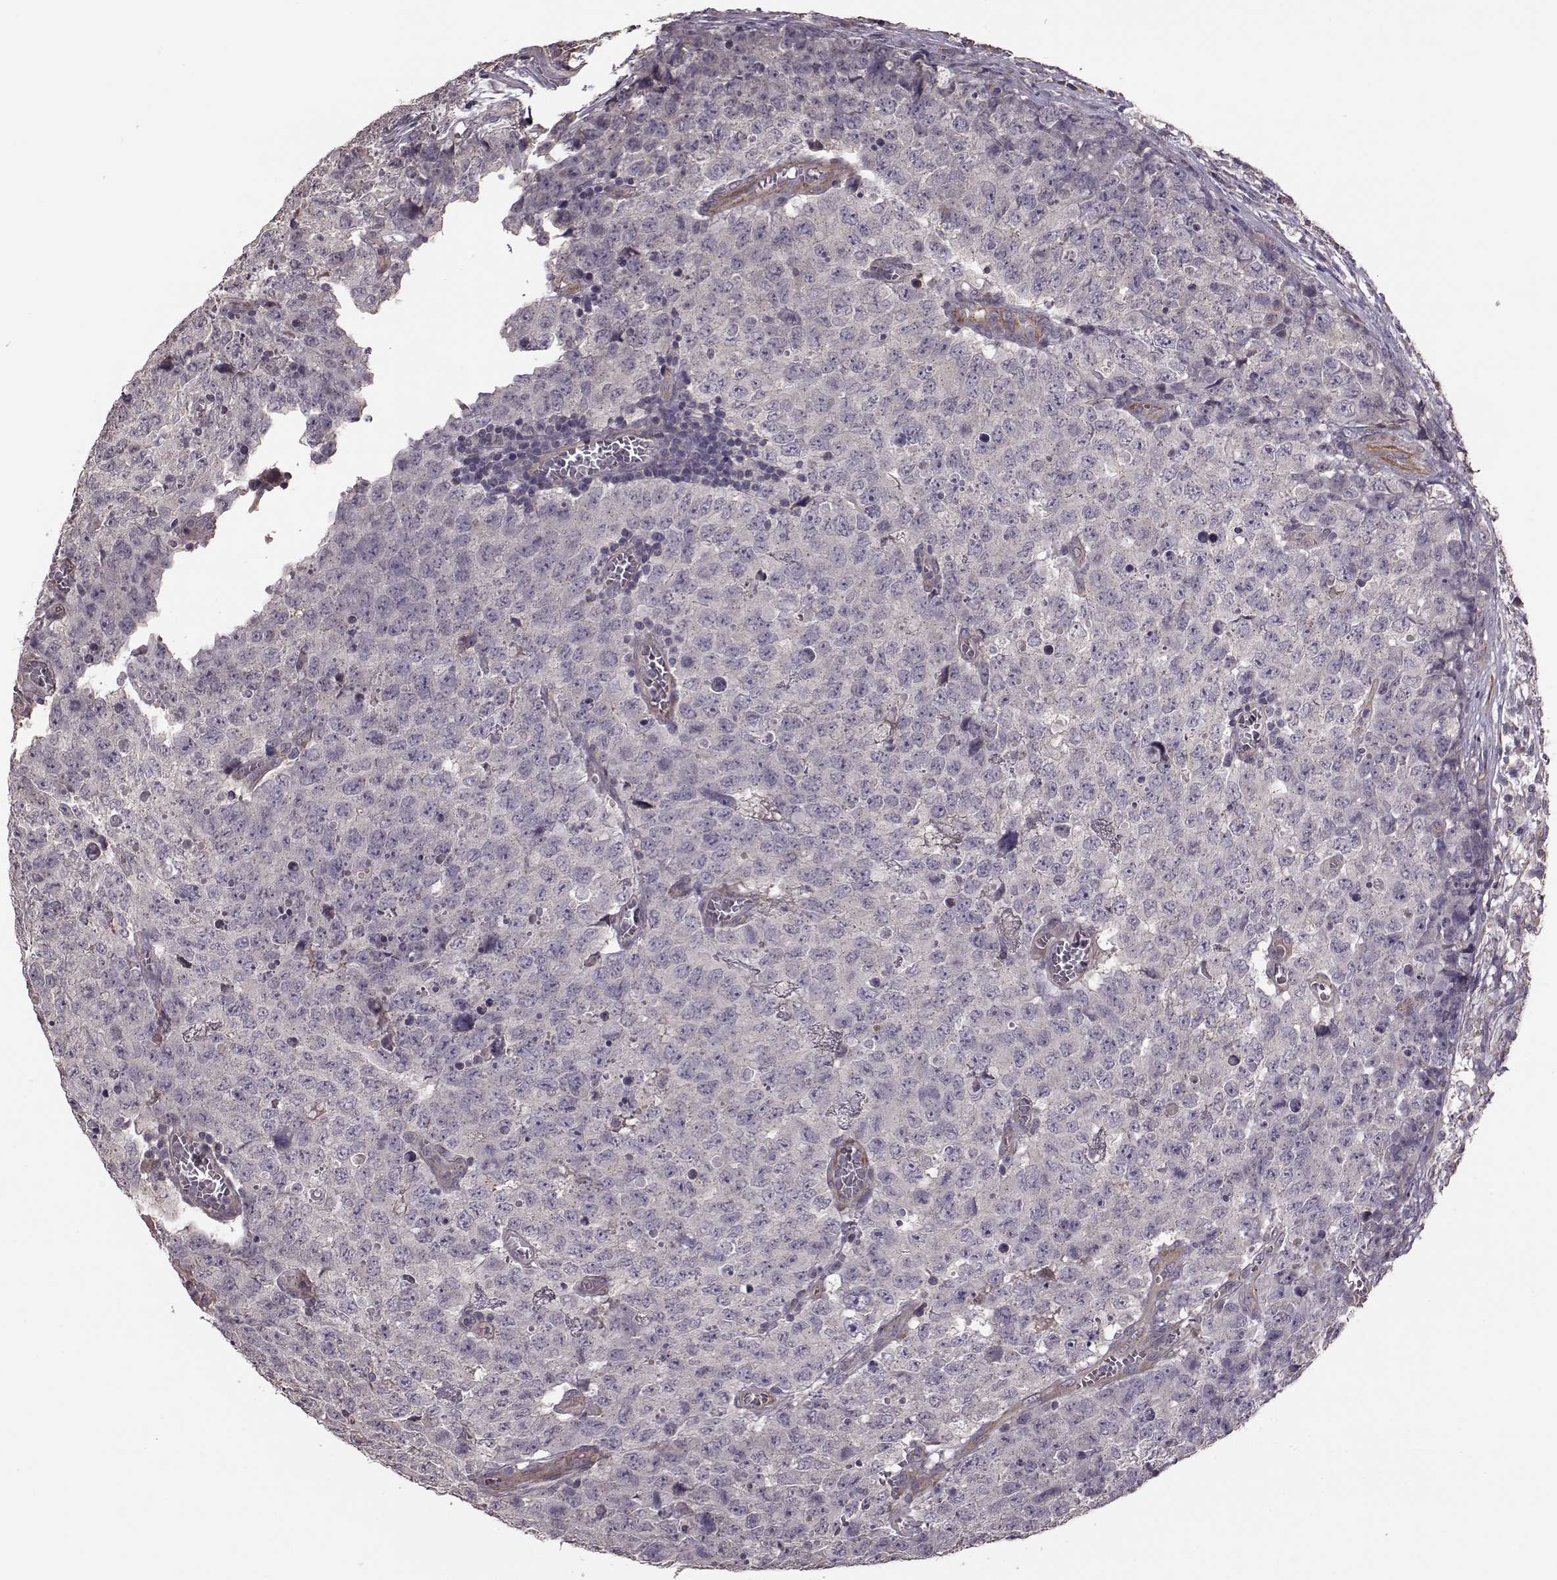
{"staining": {"intensity": "negative", "quantity": "none", "location": "none"}, "tissue": "testis cancer", "cell_type": "Tumor cells", "image_type": "cancer", "snomed": [{"axis": "morphology", "description": "Carcinoma, Embryonal, NOS"}, {"axis": "topography", "description": "Testis"}], "caption": "High magnification brightfield microscopy of embryonal carcinoma (testis) stained with DAB (brown) and counterstained with hematoxylin (blue): tumor cells show no significant positivity.", "gene": "NTF3", "patient": {"sex": "male", "age": 23}}